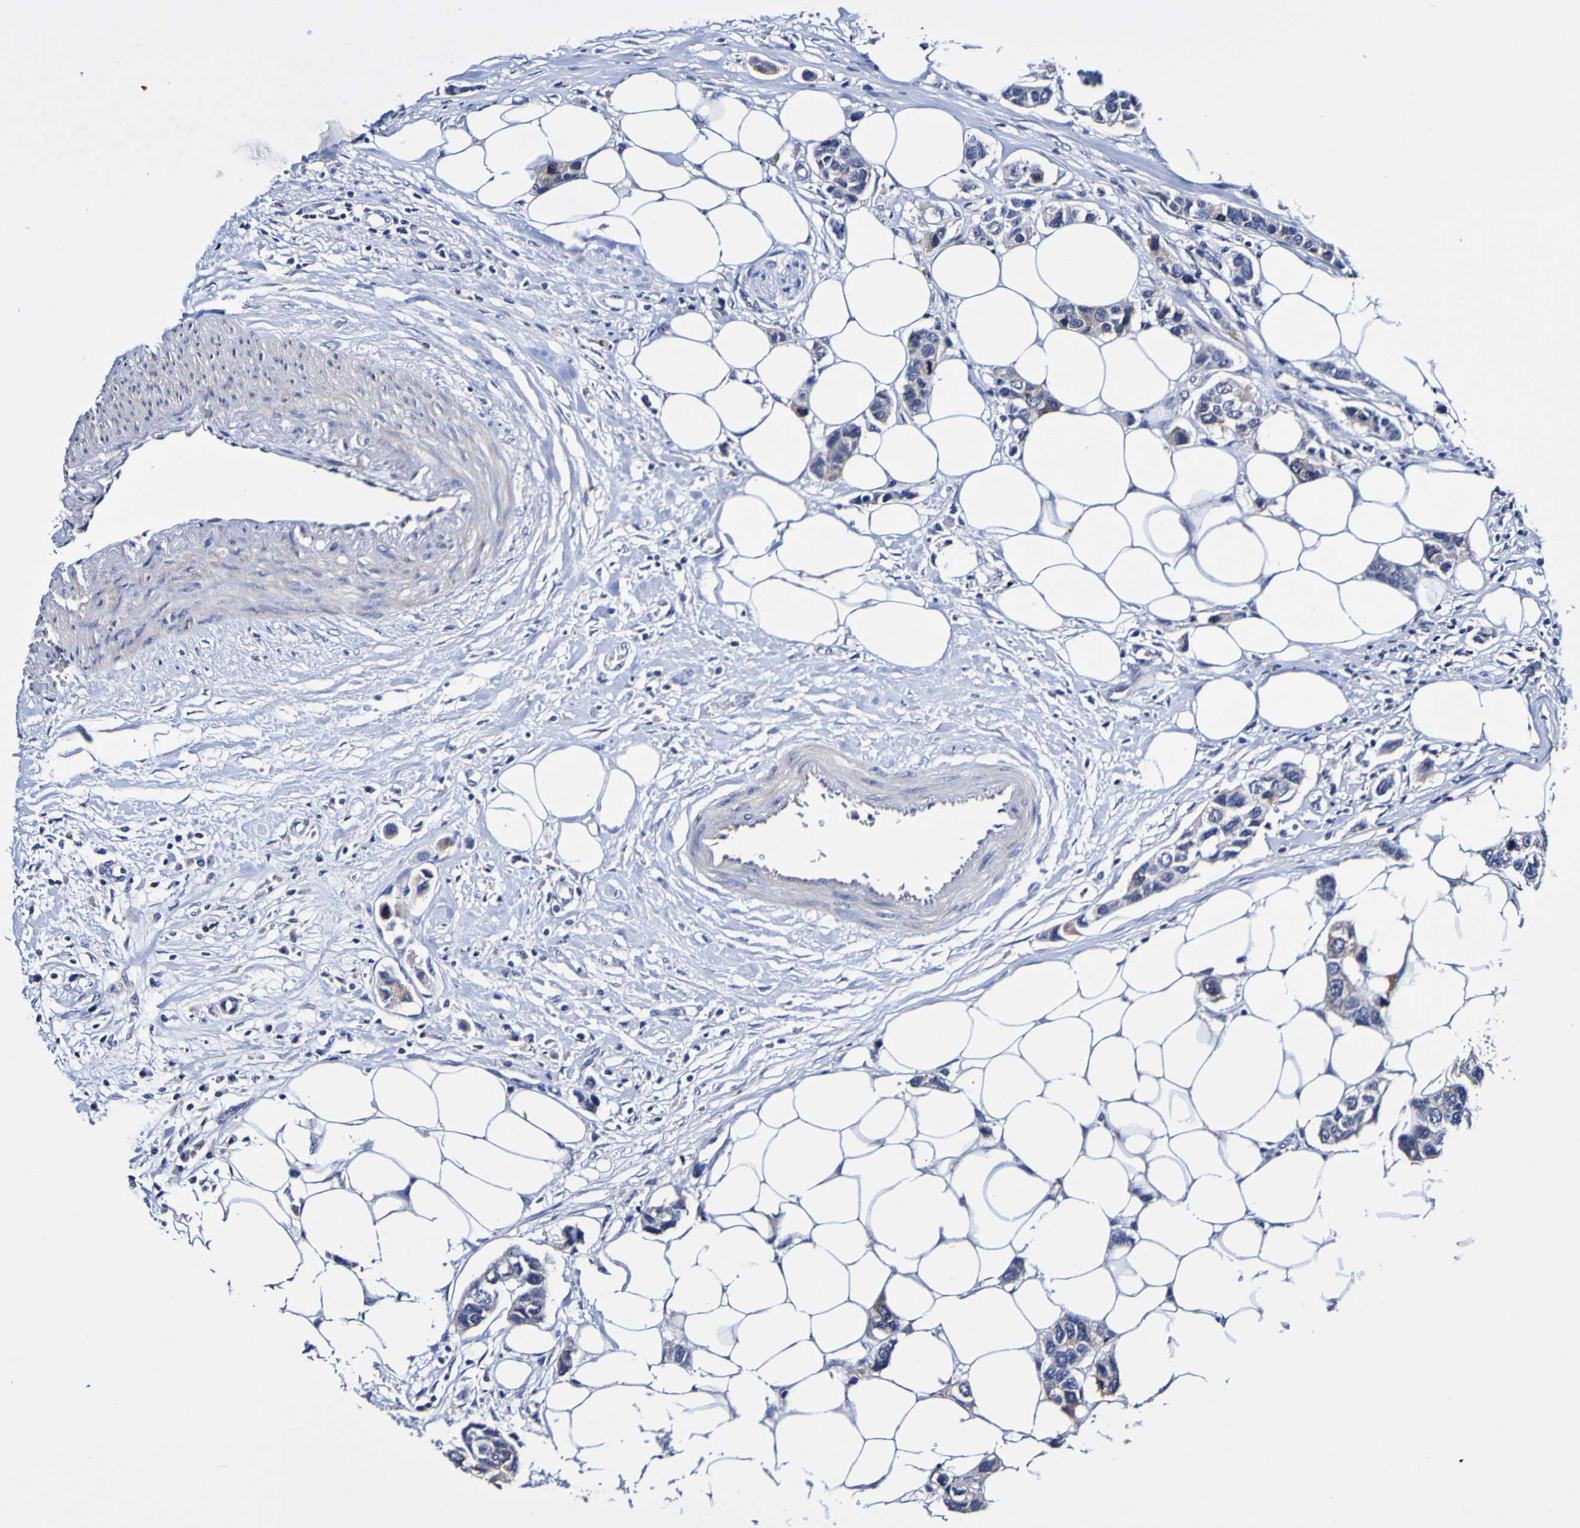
{"staining": {"intensity": "moderate", "quantity": "<25%", "location": "cytoplasmic/membranous"}, "tissue": "breast cancer", "cell_type": "Tumor cells", "image_type": "cancer", "snomed": [{"axis": "morphology", "description": "Normal tissue, NOS"}, {"axis": "morphology", "description": "Duct carcinoma"}, {"axis": "topography", "description": "Breast"}], "caption": "A low amount of moderate cytoplasmic/membranous expression is present in approximately <25% of tumor cells in breast cancer (invasive ductal carcinoma) tissue.", "gene": "ACVR1C", "patient": {"sex": "female", "age": 50}}